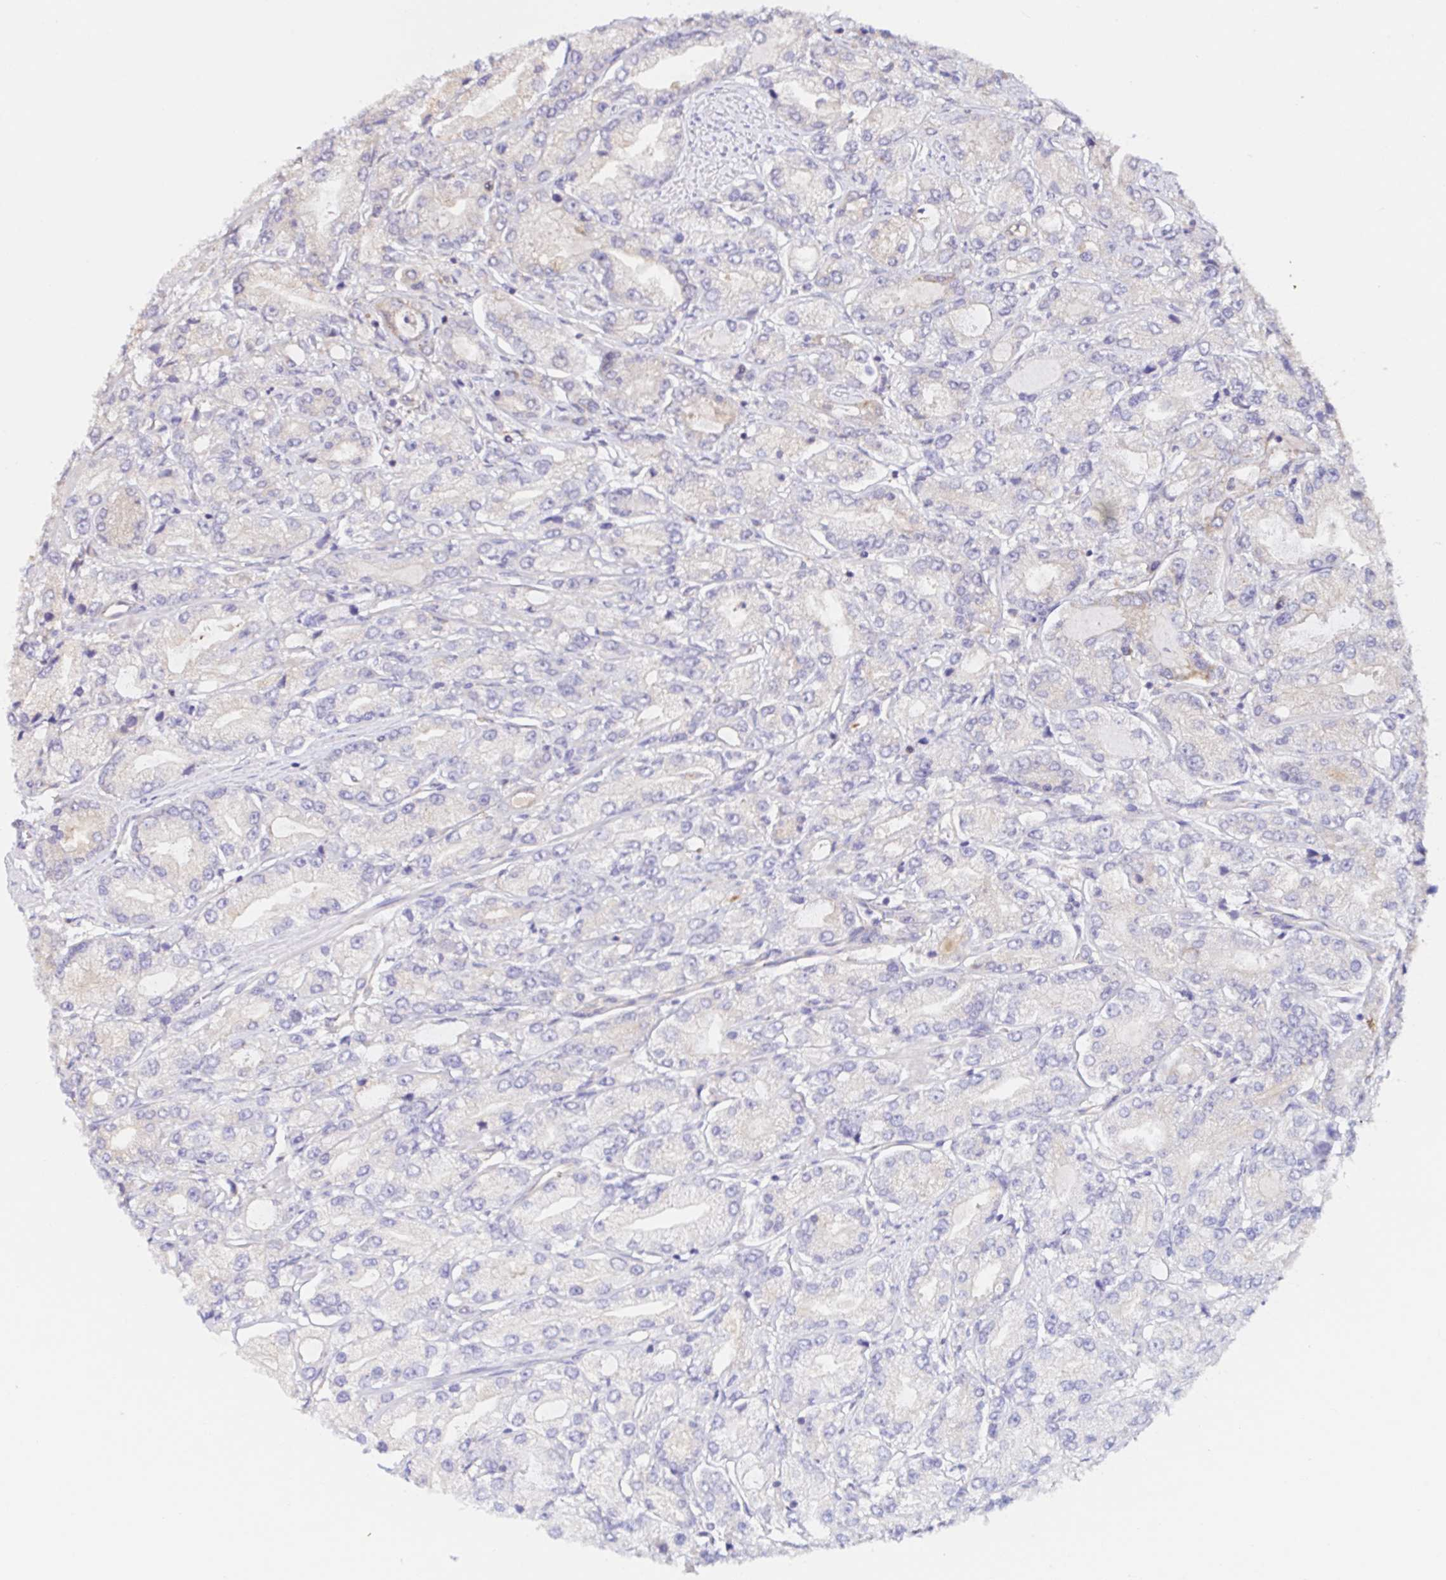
{"staining": {"intensity": "moderate", "quantity": "<25%", "location": "cytoplasmic/membranous"}, "tissue": "prostate cancer", "cell_type": "Tumor cells", "image_type": "cancer", "snomed": [{"axis": "morphology", "description": "Adenocarcinoma, High grade"}, {"axis": "topography", "description": "Prostate"}], "caption": "The micrograph displays staining of prostate high-grade adenocarcinoma, revealing moderate cytoplasmic/membranous protein positivity (brown color) within tumor cells.", "gene": "RSRP1", "patient": {"sex": "male", "age": 66}}